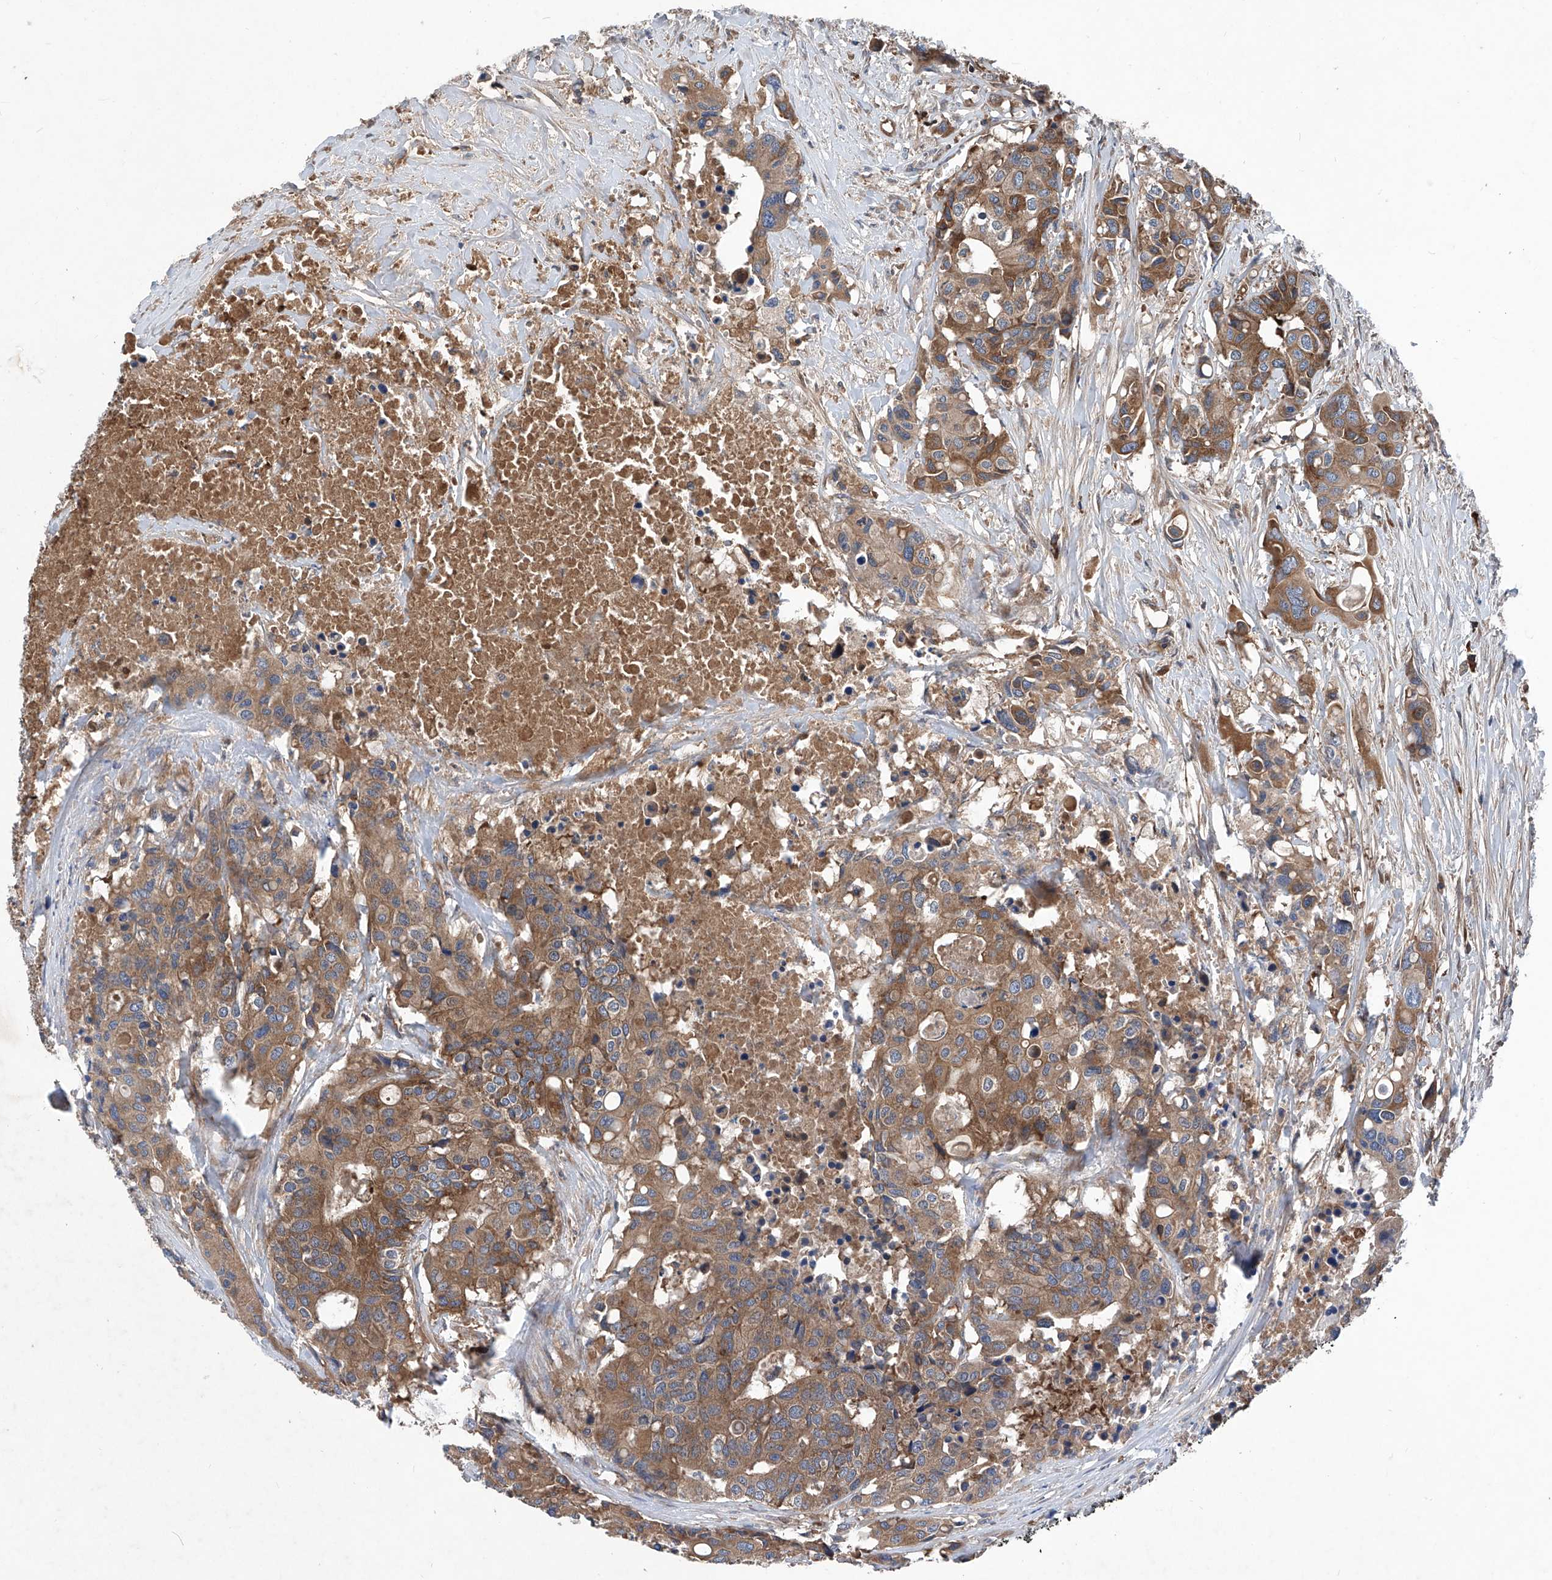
{"staining": {"intensity": "moderate", "quantity": ">75%", "location": "cytoplasmic/membranous"}, "tissue": "colorectal cancer", "cell_type": "Tumor cells", "image_type": "cancer", "snomed": [{"axis": "morphology", "description": "Adenocarcinoma, NOS"}, {"axis": "topography", "description": "Colon"}], "caption": "Human colorectal adenocarcinoma stained with a brown dye reveals moderate cytoplasmic/membranous positive expression in approximately >75% of tumor cells.", "gene": "ASCC3", "patient": {"sex": "male", "age": 77}}